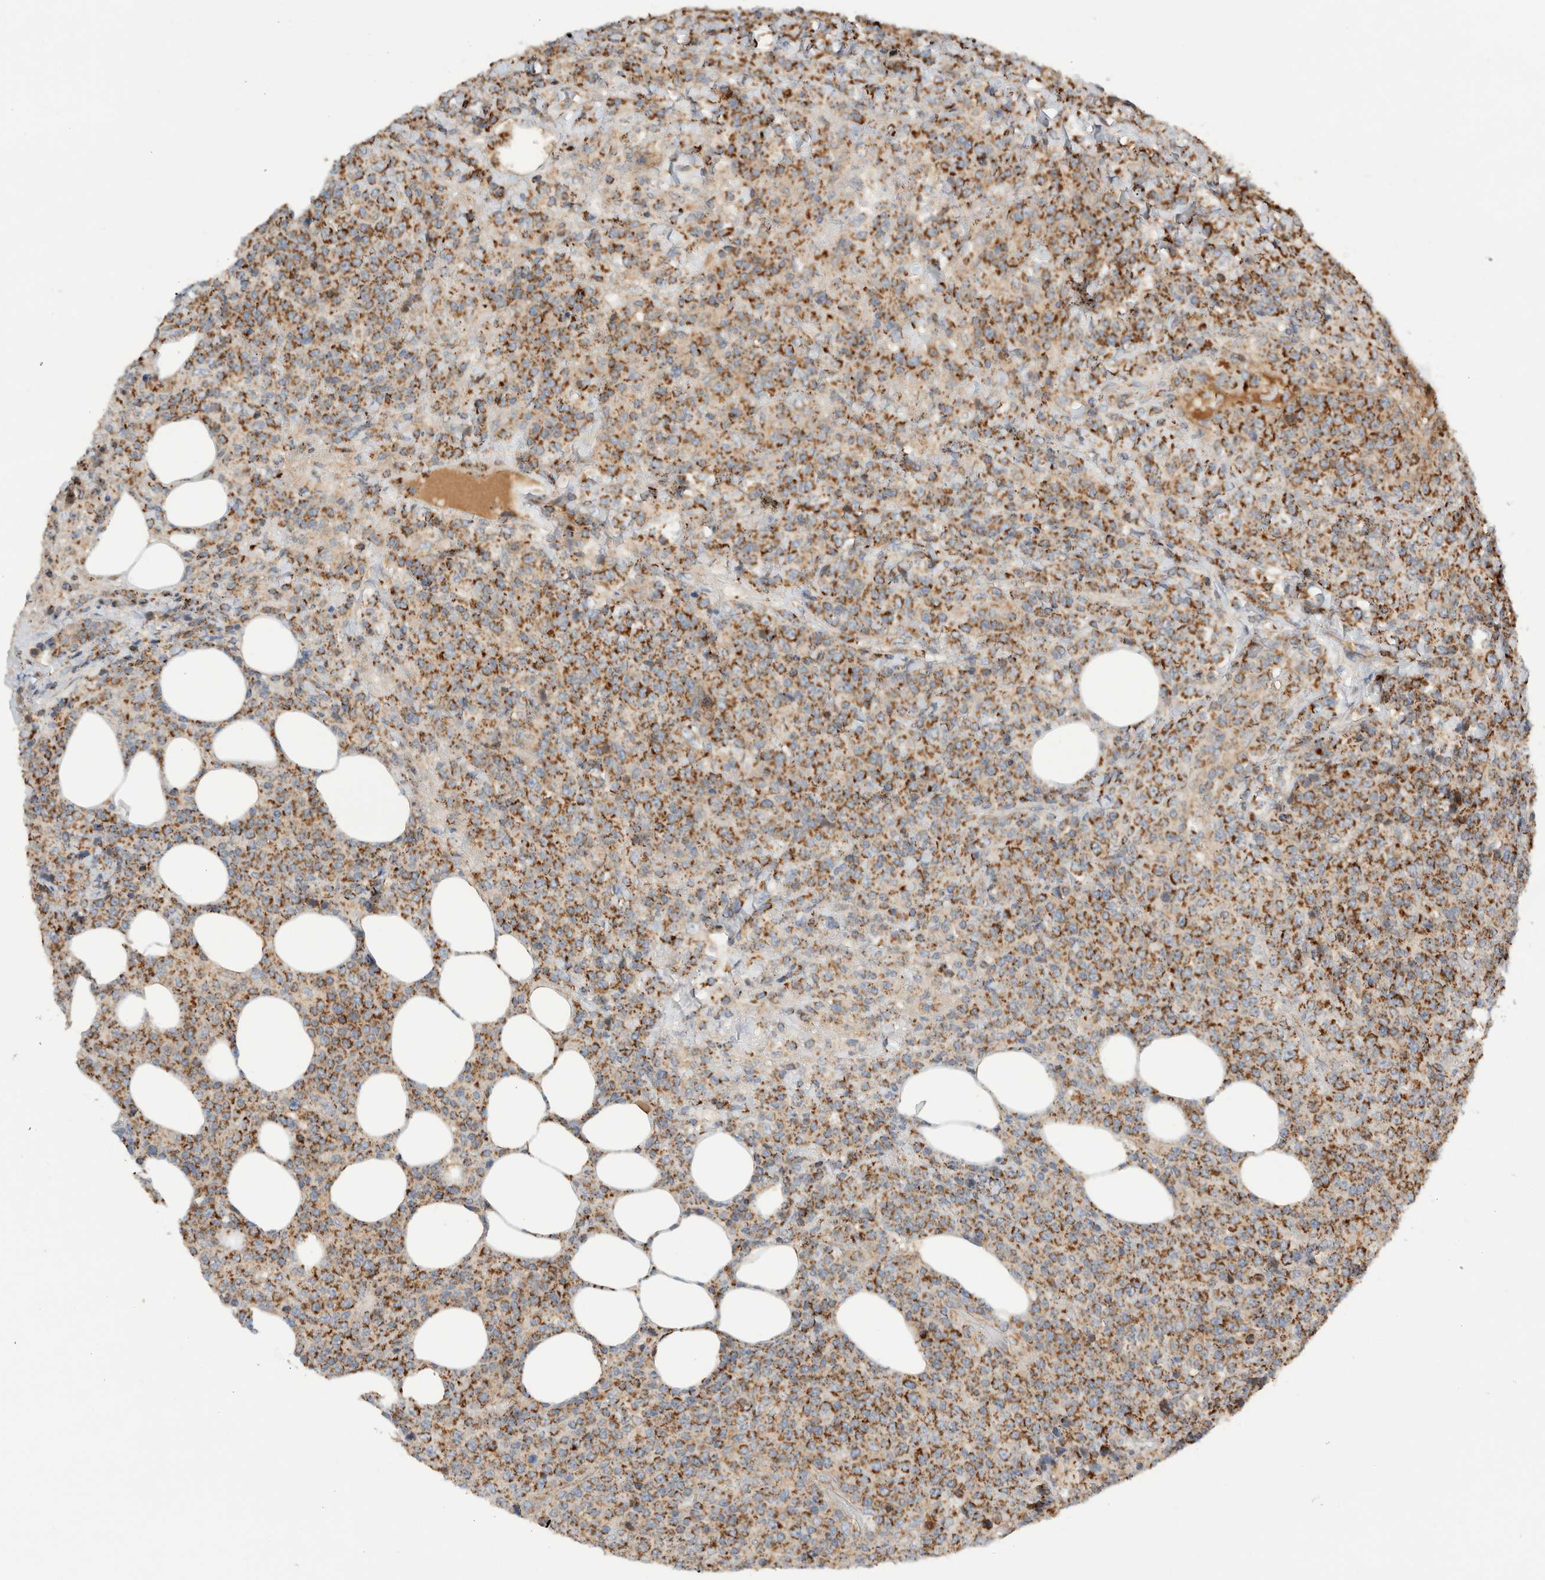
{"staining": {"intensity": "strong", "quantity": ">75%", "location": "cytoplasmic/membranous"}, "tissue": "lymphoma", "cell_type": "Tumor cells", "image_type": "cancer", "snomed": [{"axis": "morphology", "description": "Malignant lymphoma, non-Hodgkin's type, High grade"}, {"axis": "topography", "description": "Lymph node"}], "caption": "Lymphoma stained with IHC displays strong cytoplasmic/membranous positivity in approximately >75% of tumor cells.", "gene": "AMPD1", "patient": {"sex": "male", "age": 13}}